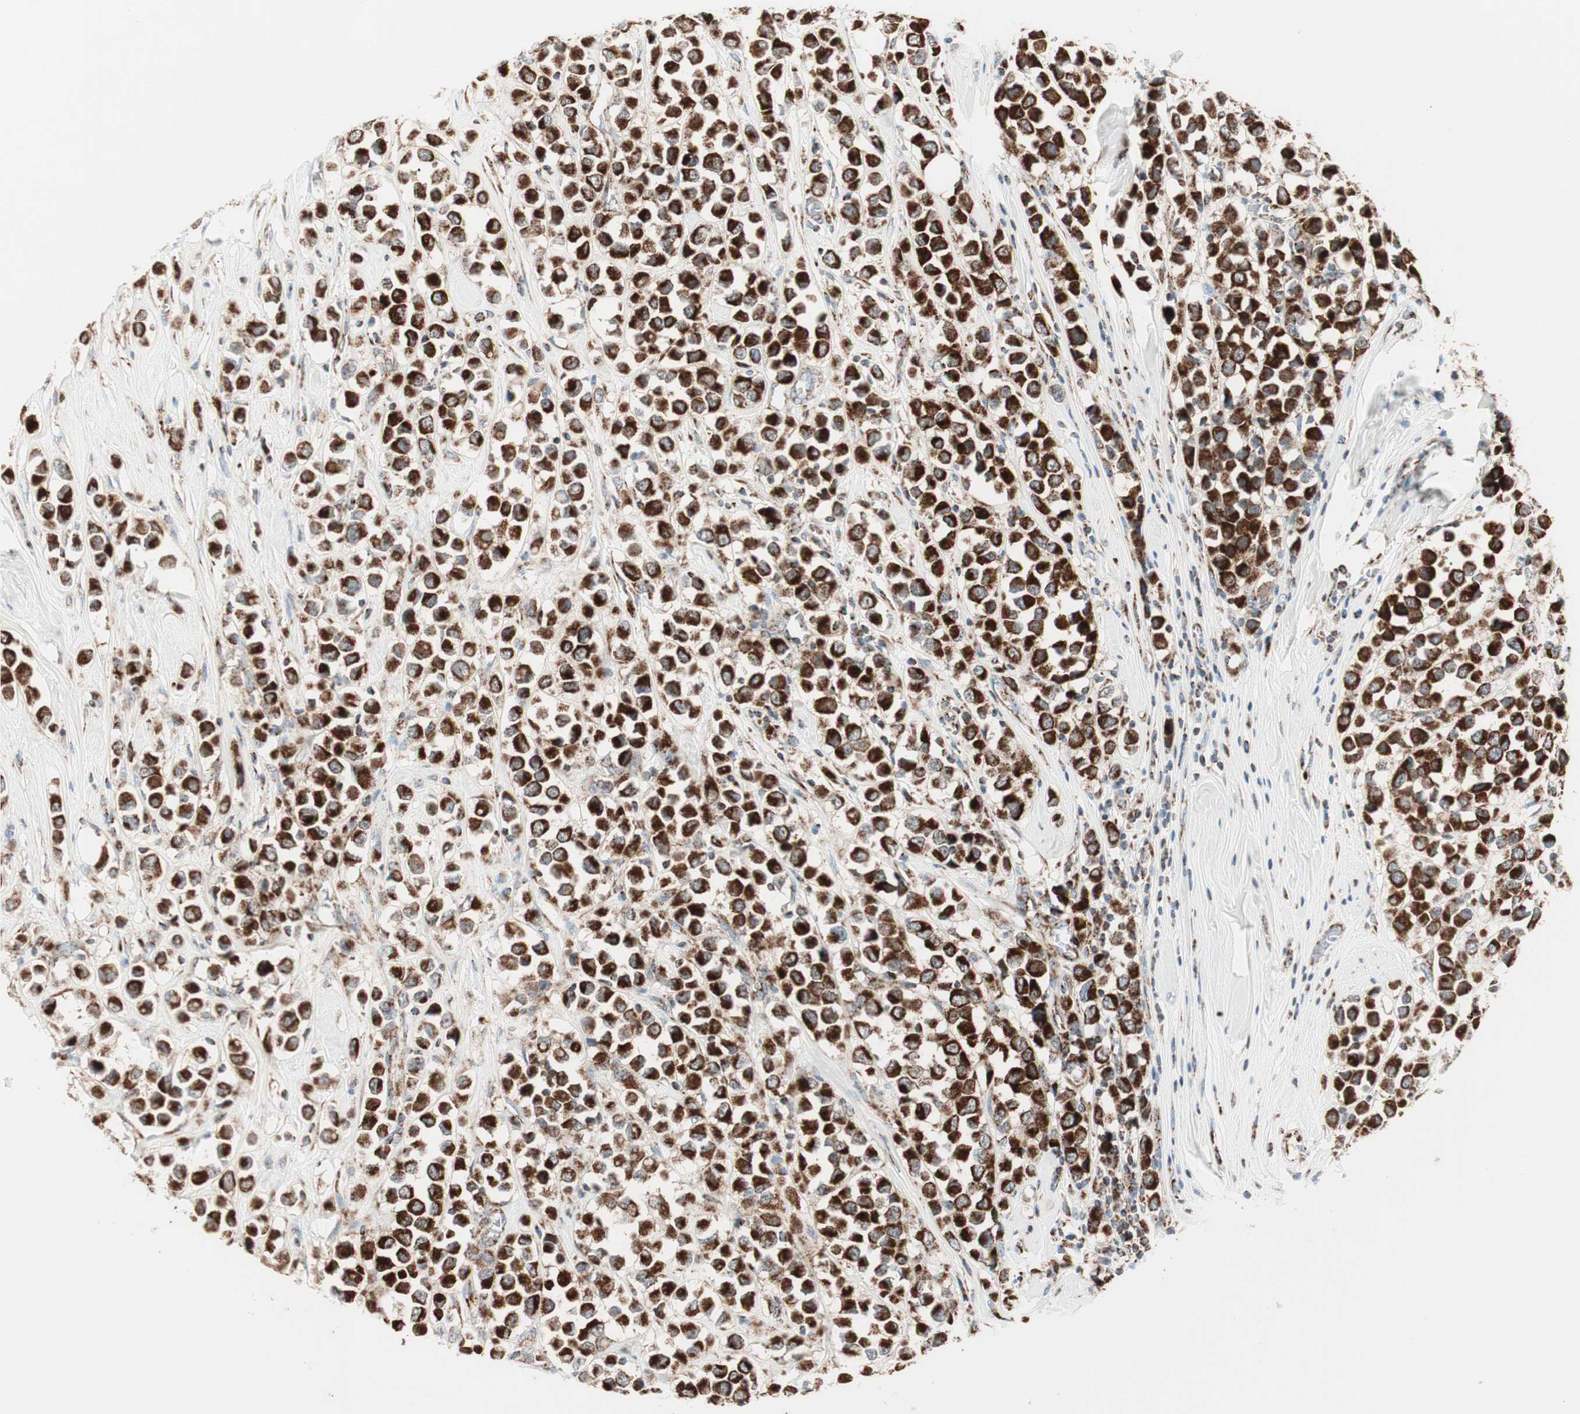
{"staining": {"intensity": "strong", "quantity": ">75%", "location": "cytoplasmic/membranous"}, "tissue": "breast cancer", "cell_type": "Tumor cells", "image_type": "cancer", "snomed": [{"axis": "morphology", "description": "Duct carcinoma"}, {"axis": "topography", "description": "Breast"}], "caption": "This micrograph demonstrates immunohistochemistry staining of human breast cancer, with high strong cytoplasmic/membranous positivity in approximately >75% of tumor cells.", "gene": "TOMM20", "patient": {"sex": "female", "age": 61}}